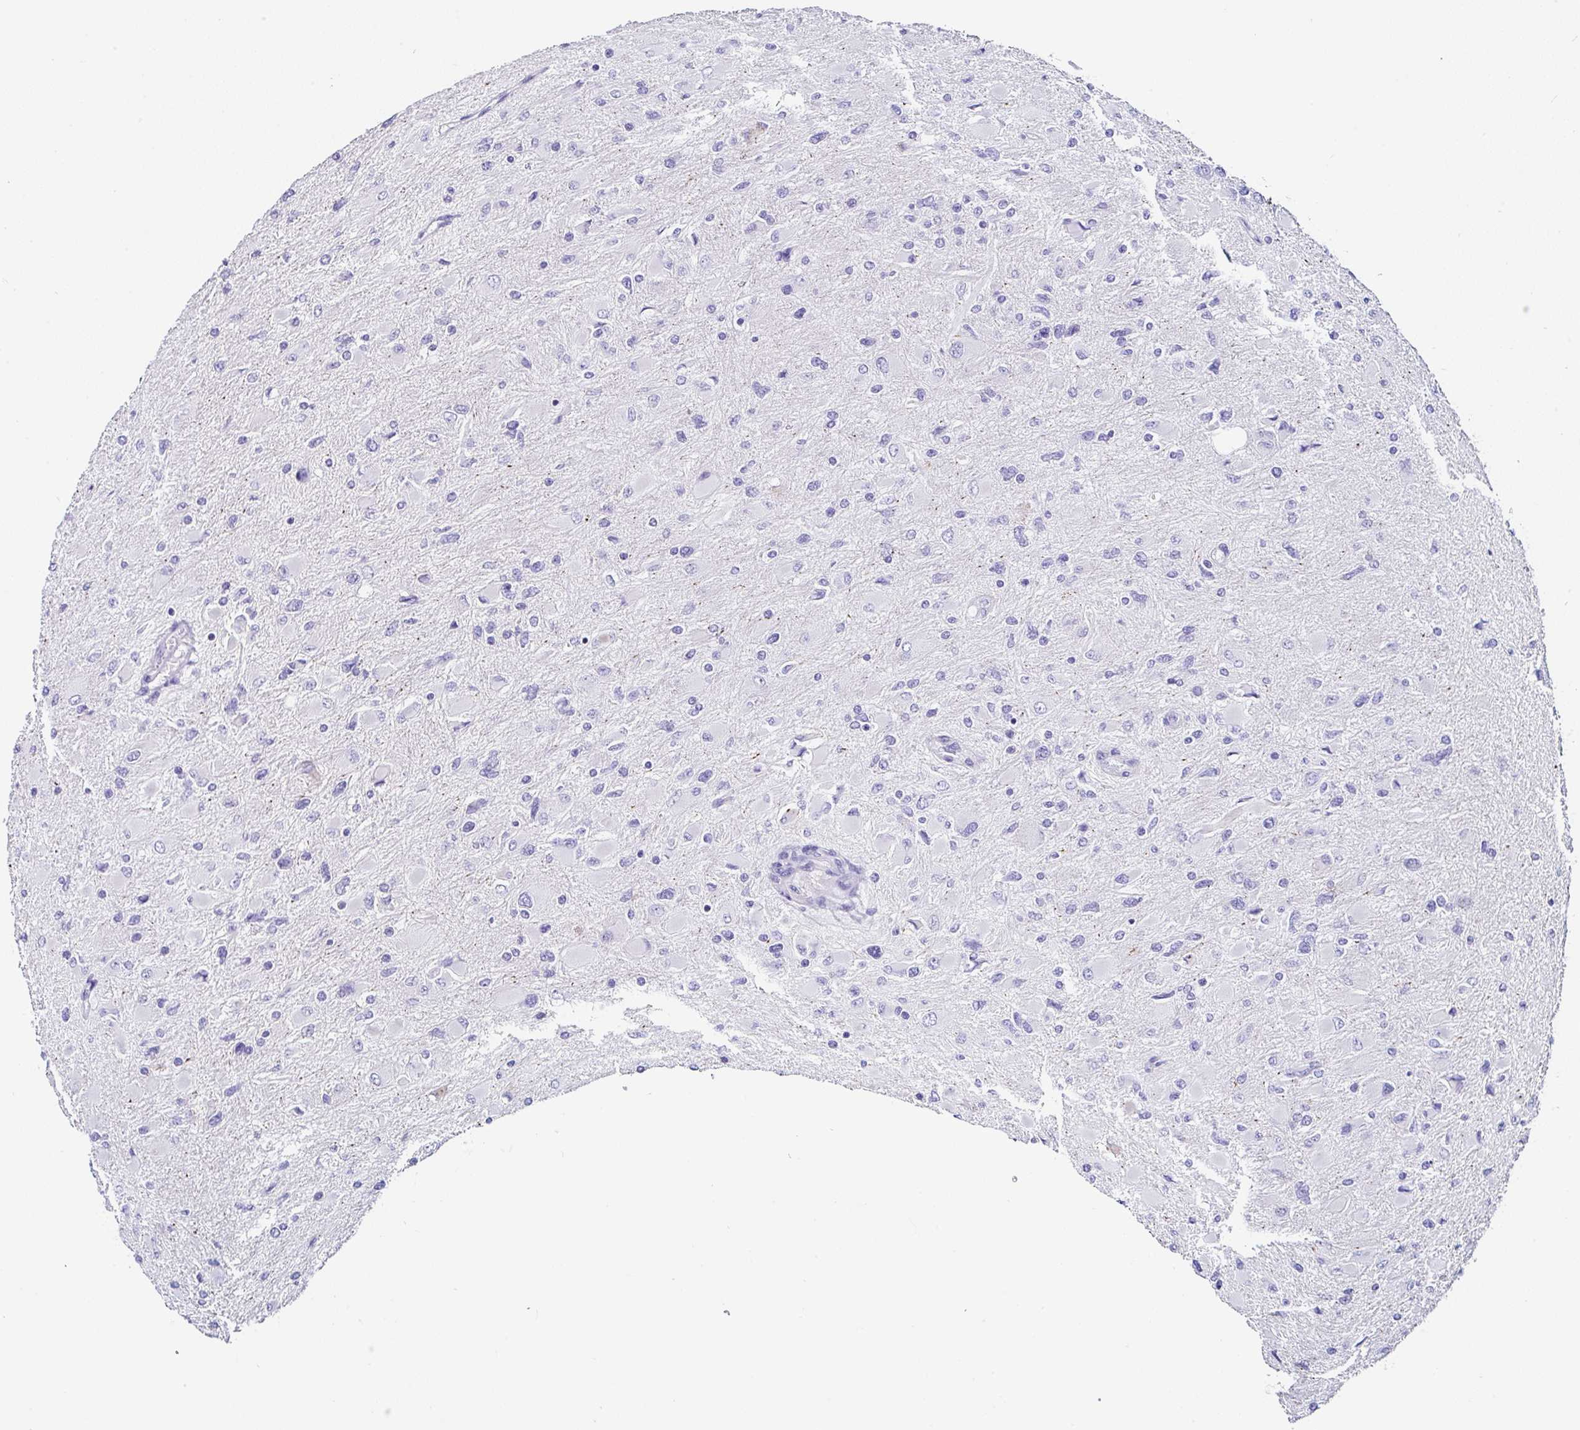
{"staining": {"intensity": "negative", "quantity": "none", "location": "none"}, "tissue": "glioma", "cell_type": "Tumor cells", "image_type": "cancer", "snomed": [{"axis": "morphology", "description": "Glioma, malignant, High grade"}, {"axis": "topography", "description": "Cerebral cortex"}], "caption": "Protein analysis of glioma demonstrates no significant staining in tumor cells. (Stains: DAB (3,3'-diaminobenzidine) immunohistochemistry with hematoxylin counter stain, Microscopy: brightfield microscopy at high magnification).", "gene": "TMPRSS11E", "patient": {"sex": "female", "age": 36}}